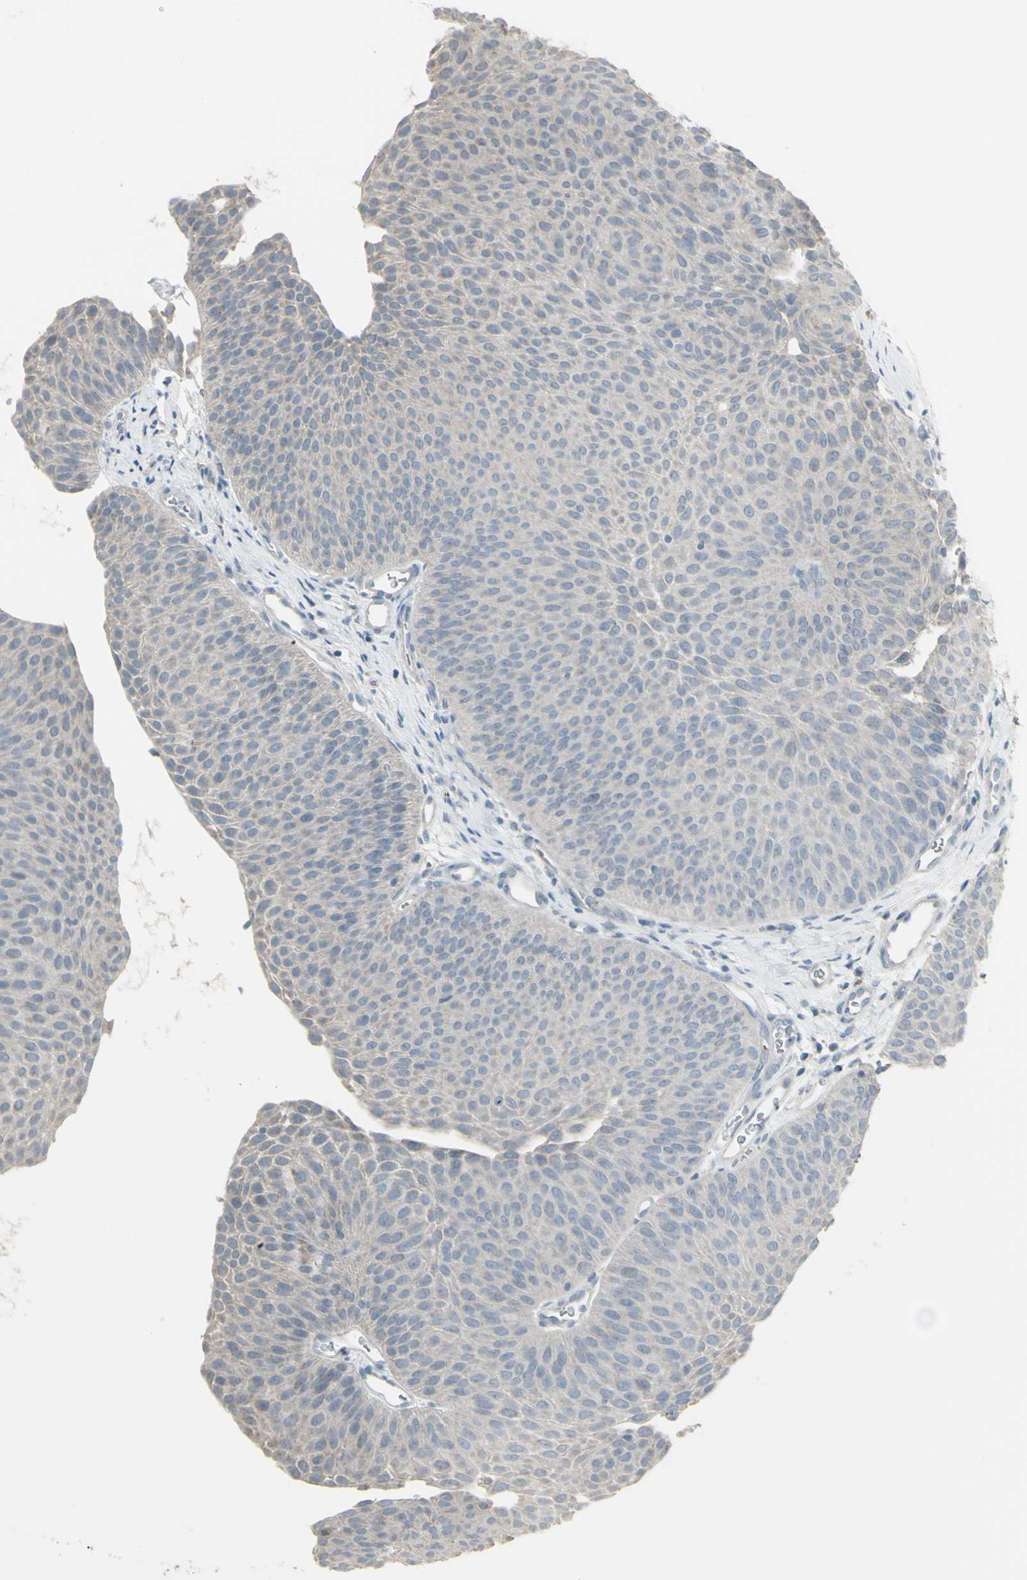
{"staining": {"intensity": "weak", "quantity": "<25%", "location": "cytoplasmic/membranous"}, "tissue": "urothelial cancer", "cell_type": "Tumor cells", "image_type": "cancer", "snomed": [{"axis": "morphology", "description": "Urothelial carcinoma, Low grade"}, {"axis": "topography", "description": "Urinary bladder"}], "caption": "A high-resolution histopathology image shows IHC staining of urothelial carcinoma (low-grade), which shows no significant expression in tumor cells.", "gene": "CD79B", "patient": {"sex": "female", "age": 60}}